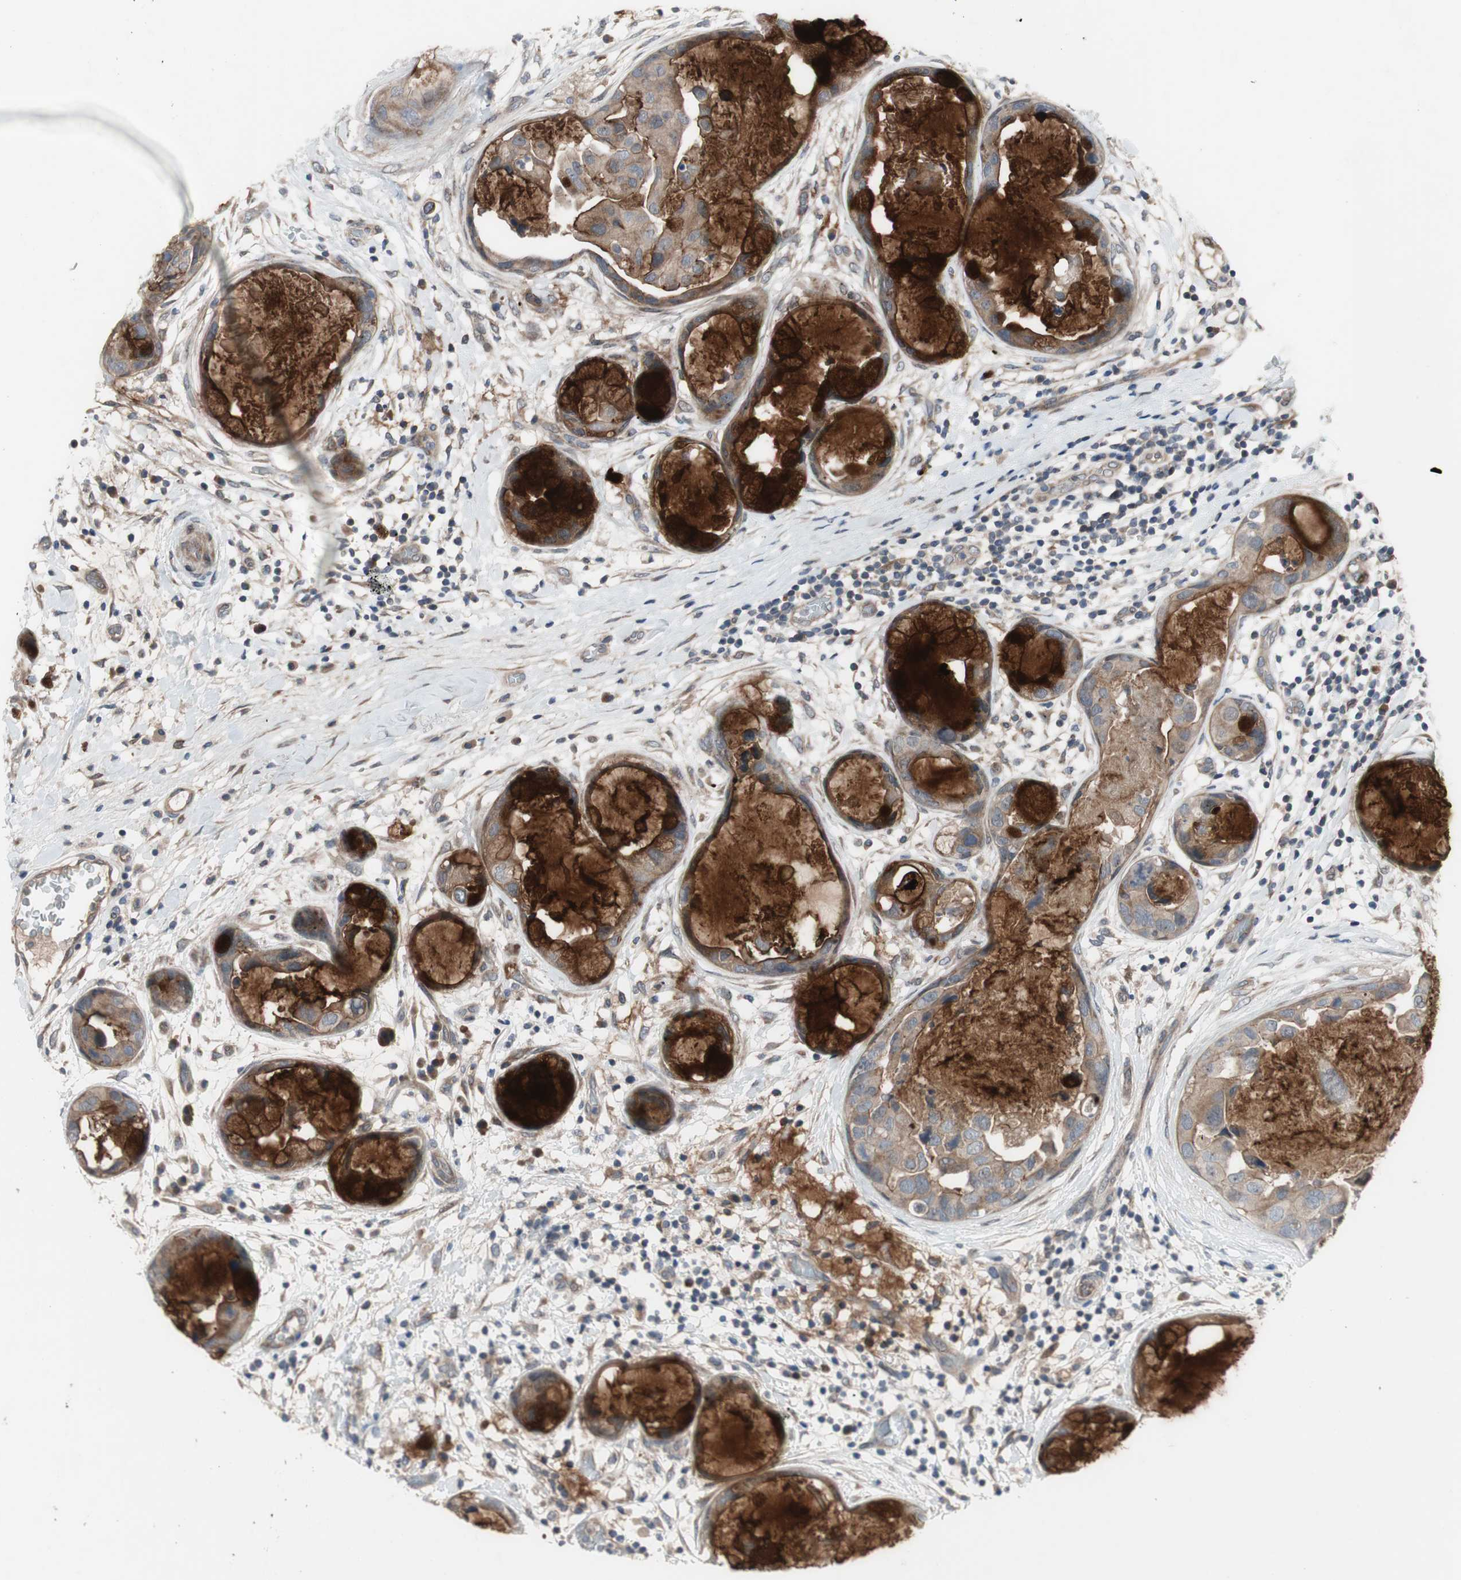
{"staining": {"intensity": "moderate", "quantity": ">75%", "location": "cytoplasmic/membranous"}, "tissue": "breast cancer", "cell_type": "Tumor cells", "image_type": "cancer", "snomed": [{"axis": "morphology", "description": "Duct carcinoma"}, {"axis": "topography", "description": "Breast"}], "caption": "Protein expression analysis of human infiltrating ductal carcinoma (breast) reveals moderate cytoplasmic/membranous staining in approximately >75% of tumor cells.", "gene": "OAZ1", "patient": {"sex": "female", "age": 40}}